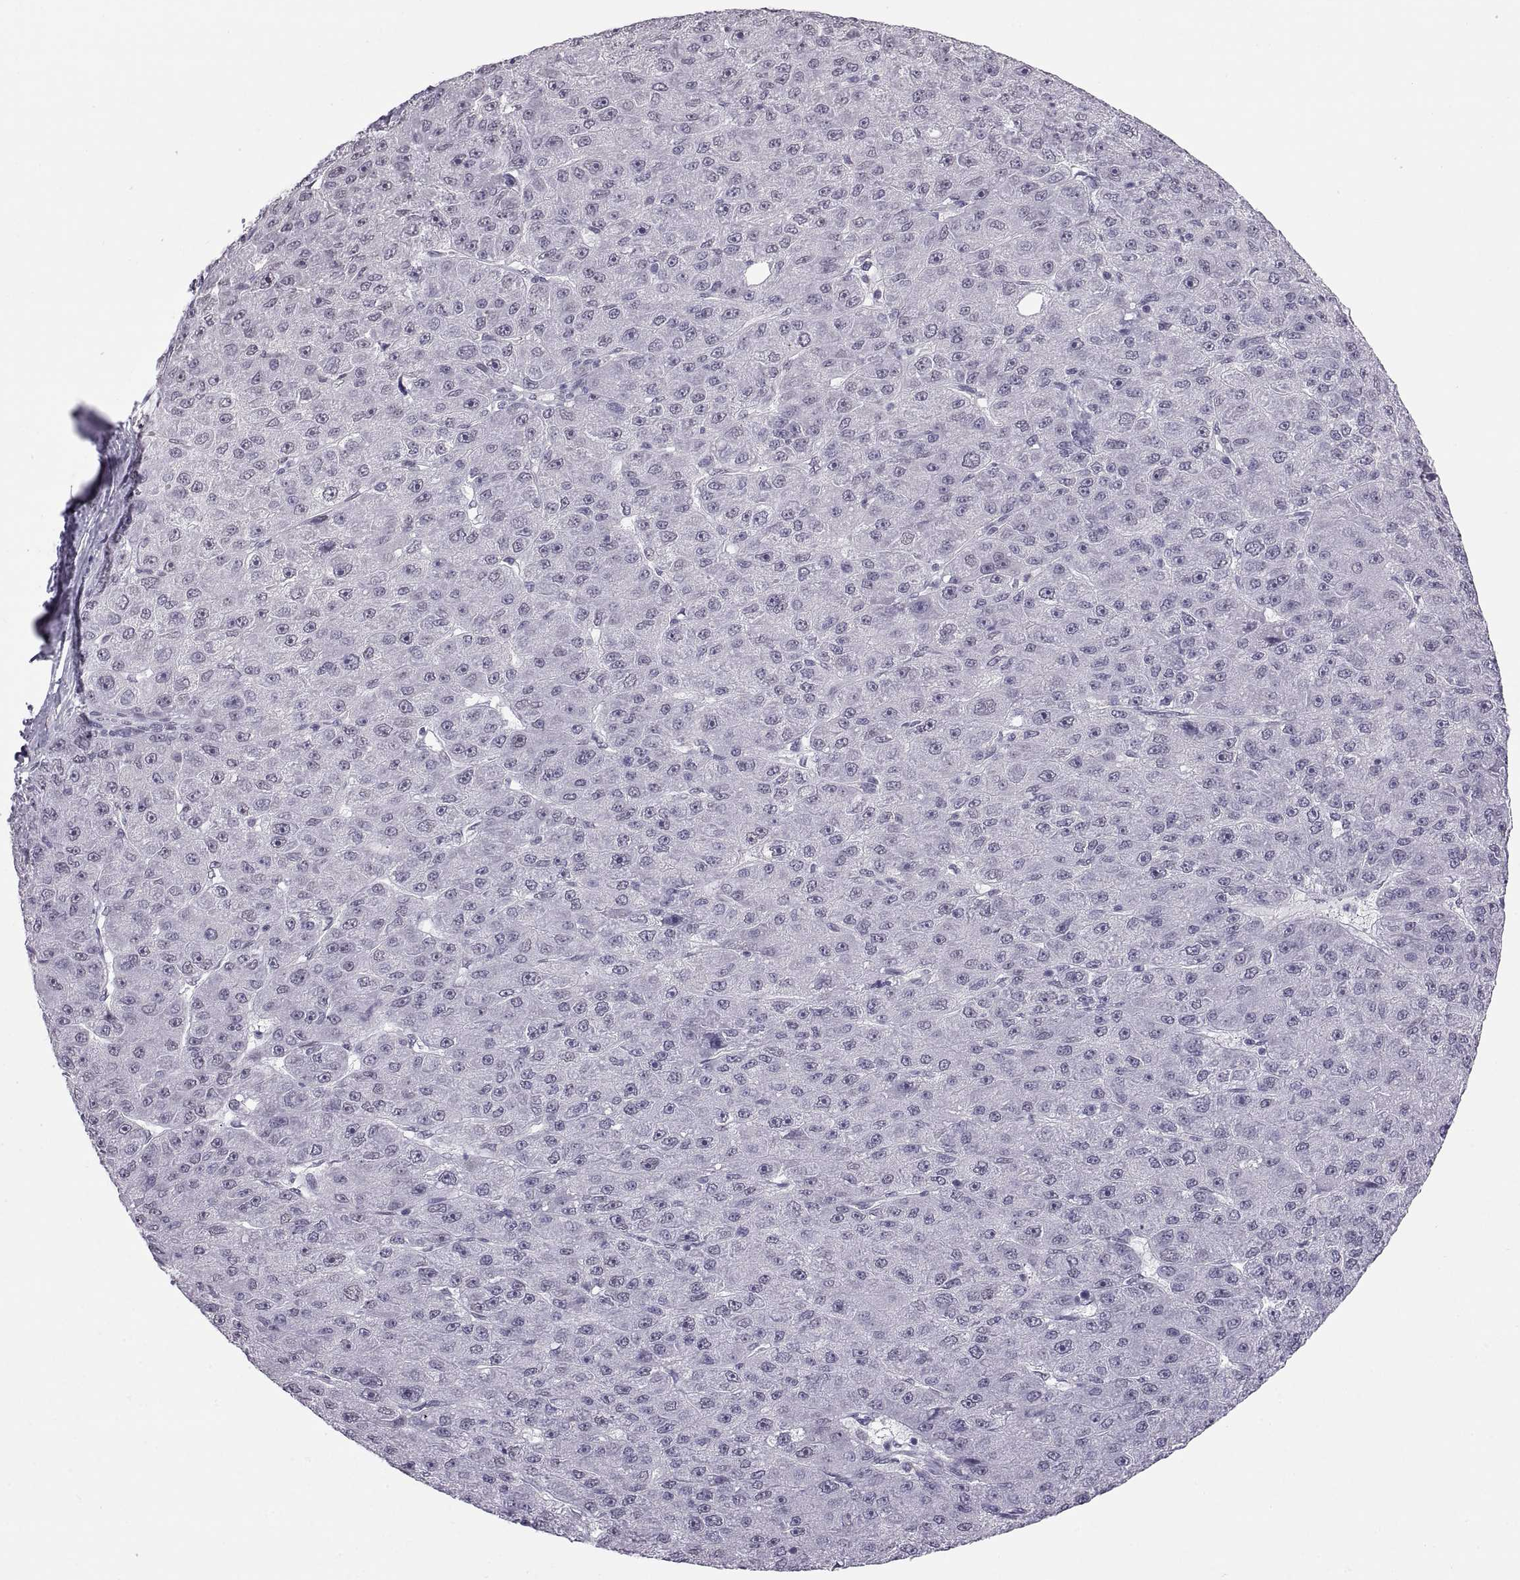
{"staining": {"intensity": "negative", "quantity": "none", "location": "none"}, "tissue": "liver cancer", "cell_type": "Tumor cells", "image_type": "cancer", "snomed": [{"axis": "morphology", "description": "Carcinoma, Hepatocellular, NOS"}, {"axis": "topography", "description": "Liver"}], "caption": "High power microscopy histopathology image of an IHC histopathology image of liver hepatocellular carcinoma, revealing no significant expression in tumor cells.", "gene": "CARTPT", "patient": {"sex": "male", "age": 67}}